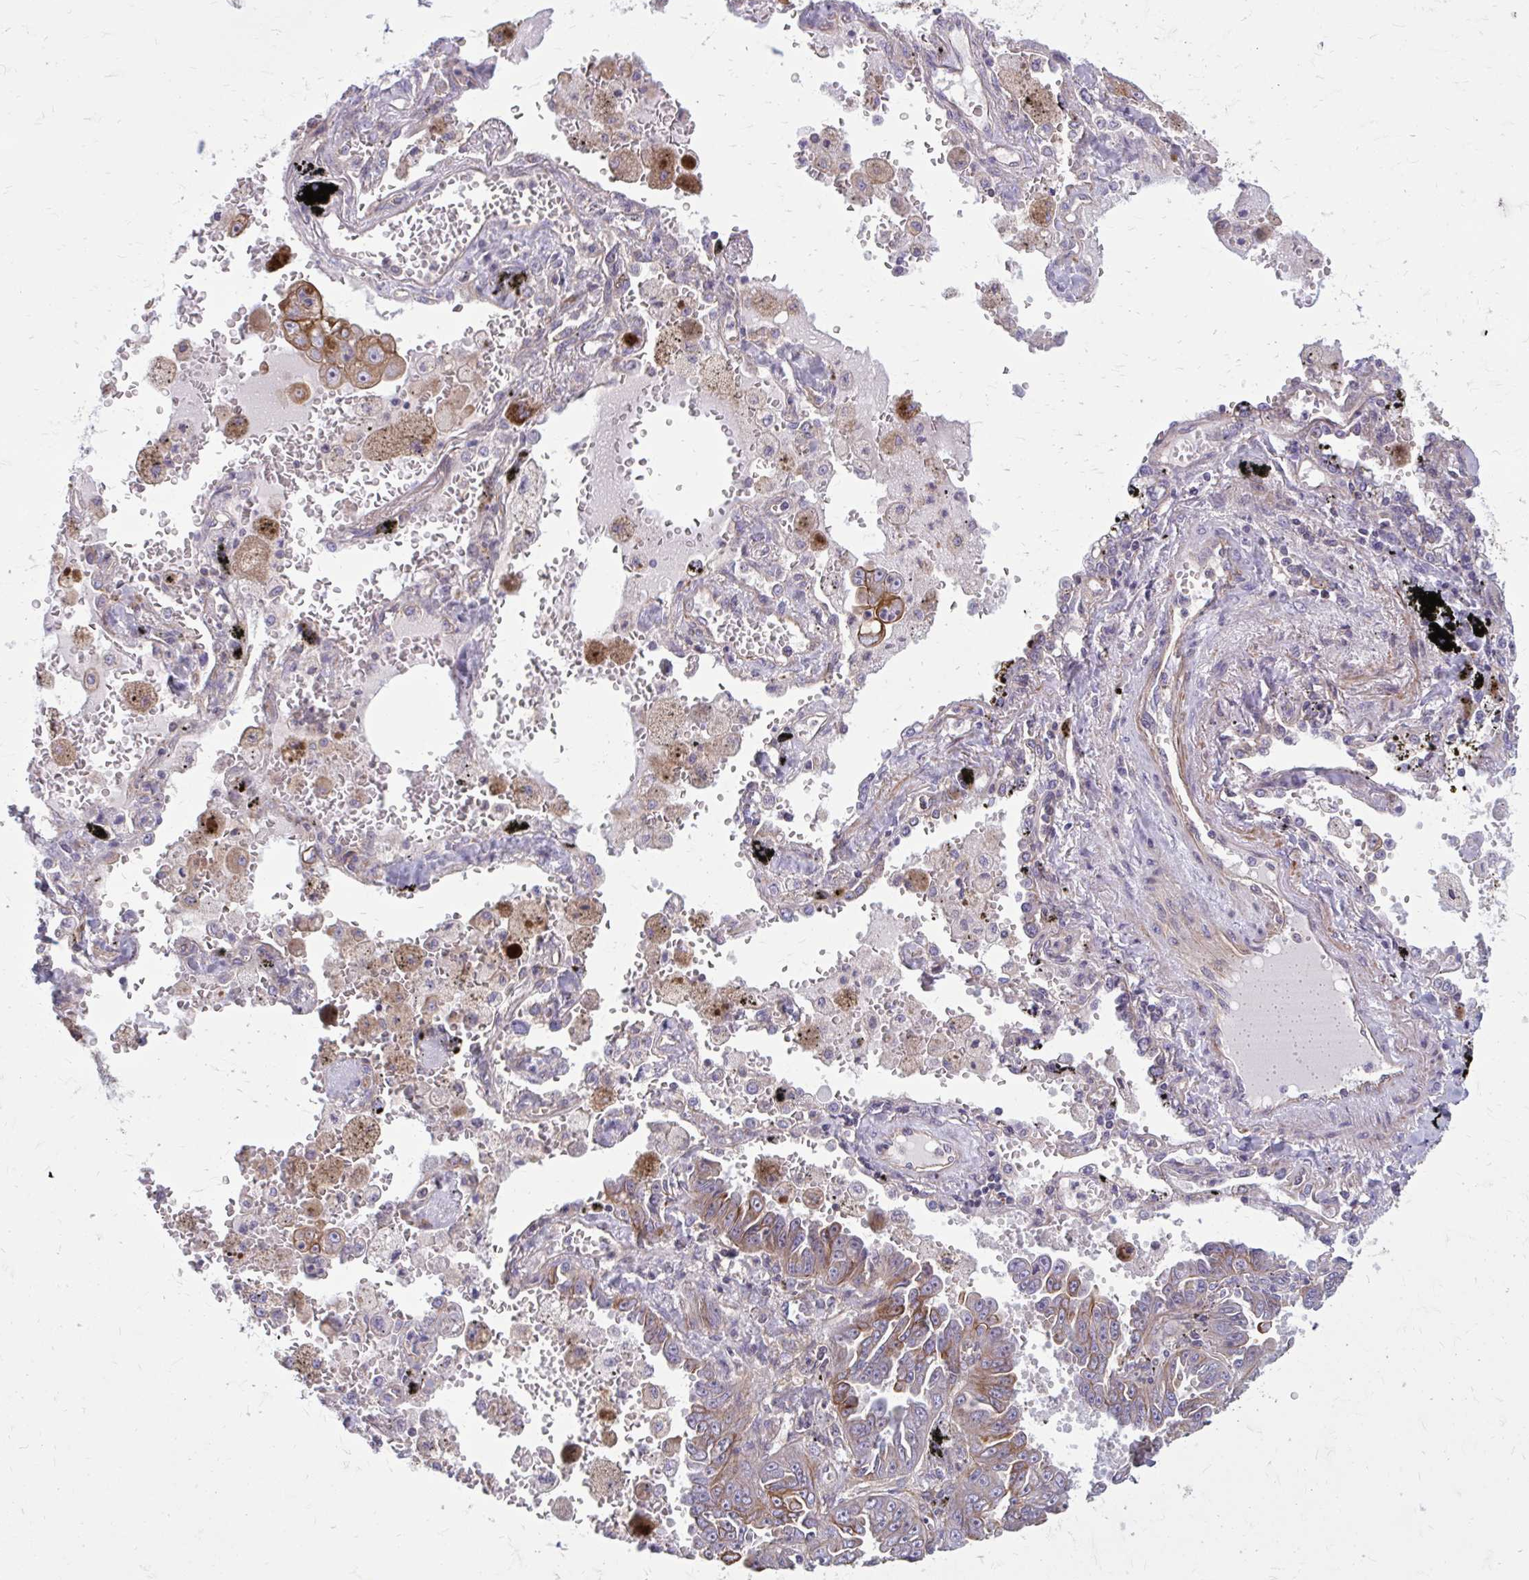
{"staining": {"intensity": "moderate", "quantity": "<25%", "location": "cytoplasmic/membranous"}, "tissue": "lung cancer", "cell_type": "Tumor cells", "image_type": "cancer", "snomed": [{"axis": "morphology", "description": "Adenocarcinoma, NOS"}, {"axis": "topography", "description": "Lung"}], "caption": "A low amount of moderate cytoplasmic/membranous staining is identified in about <25% of tumor cells in lung cancer (adenocarcinoma) tissue.", "gene": "FAP", "patient": {"sex": "female", "age": 52}}